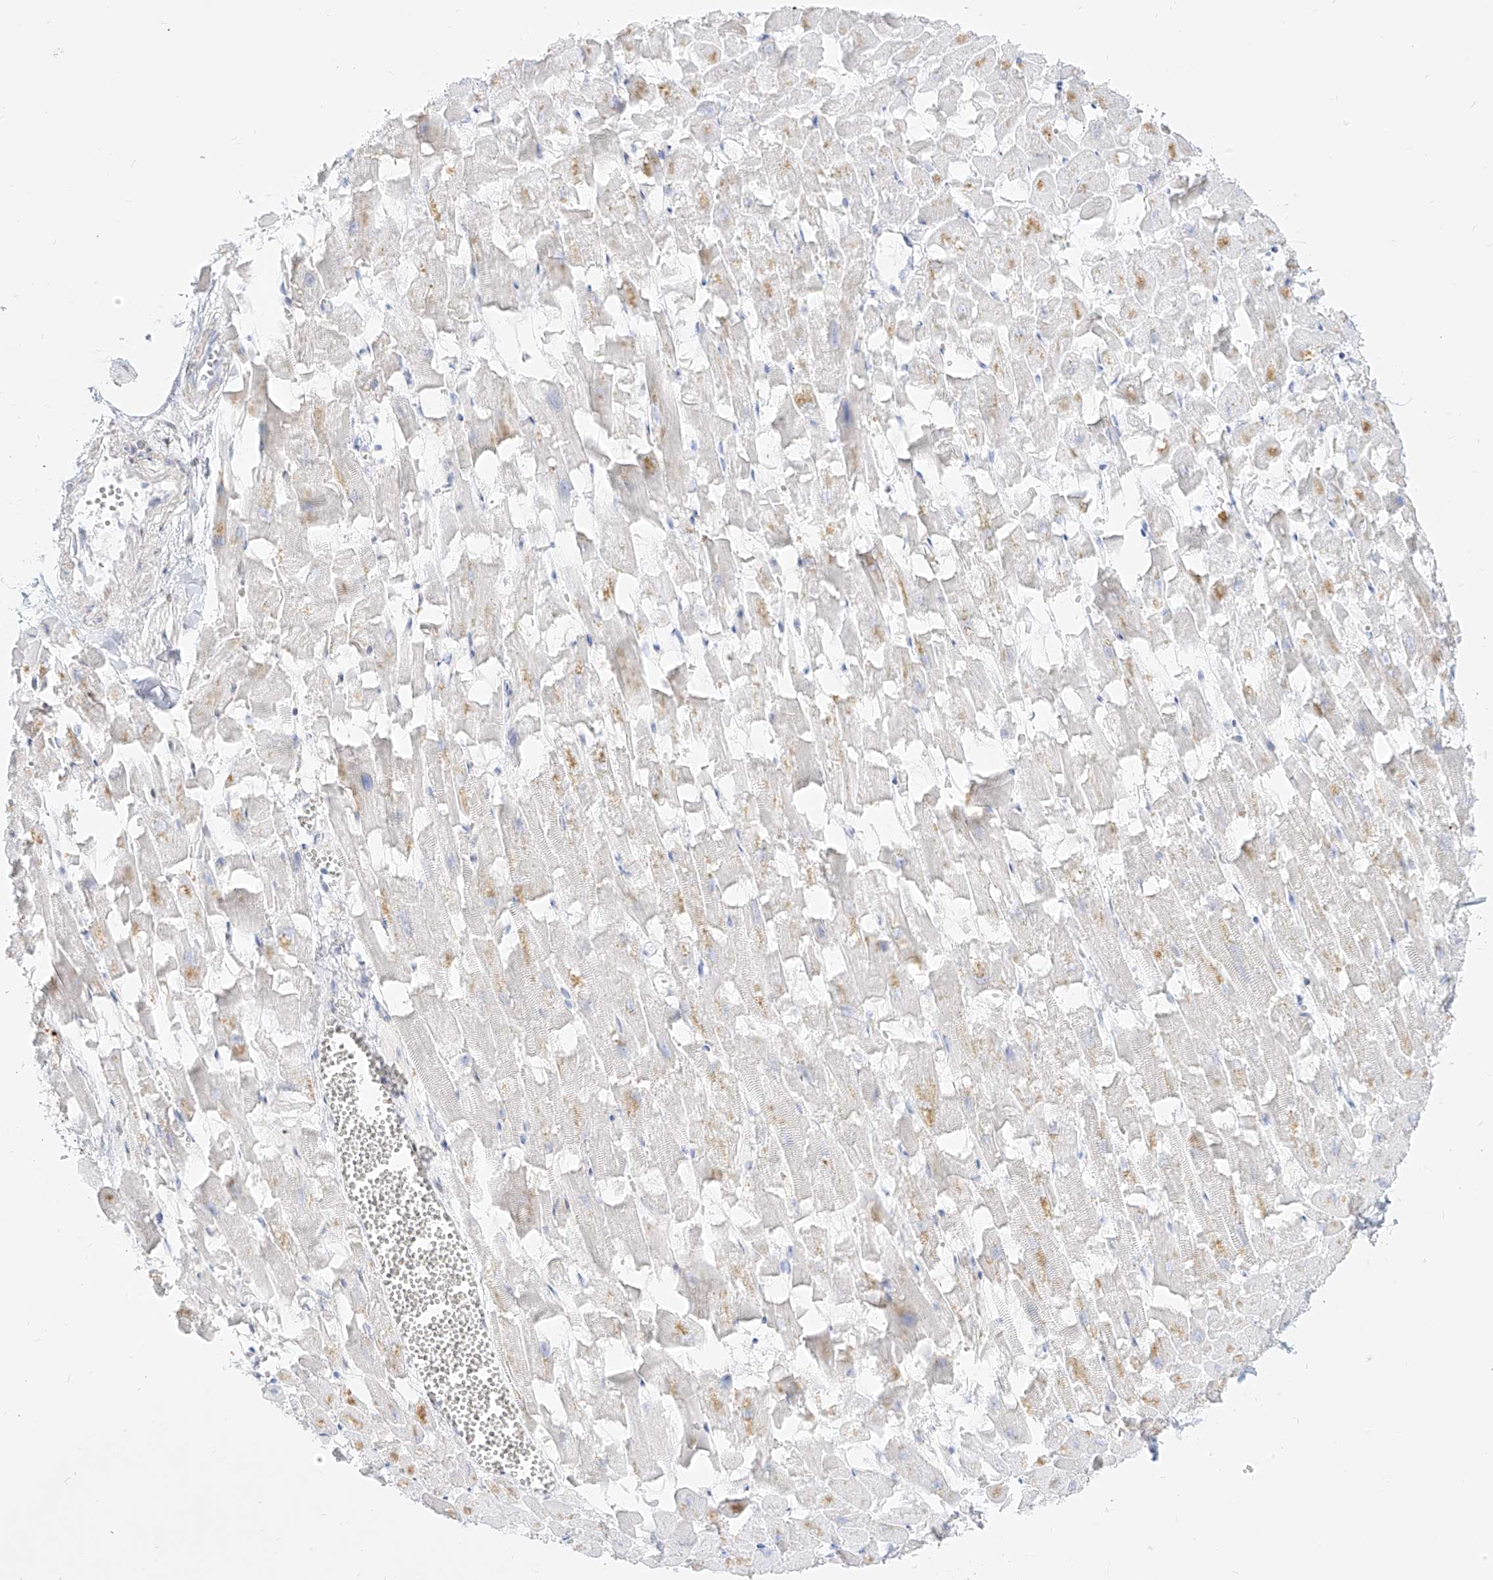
{"staining": {"intensity": "negative", "quantity": "none", "location": "none"}, "tissue": "heart muscle", "cell_type": "Cardiomyocytes", "image_type": "normal", "snomed": [{"axis": "morphology", "description": "Normal tissue, NOS"}, {"axis": "topography", "description": "Heart"}], "caption": "Histopathology image shows no protein positivity in cardiomyocytes of unremarkable heart muscle.", "gene": "NHSL1", "patient": {"sex": "female", "age": 64}}